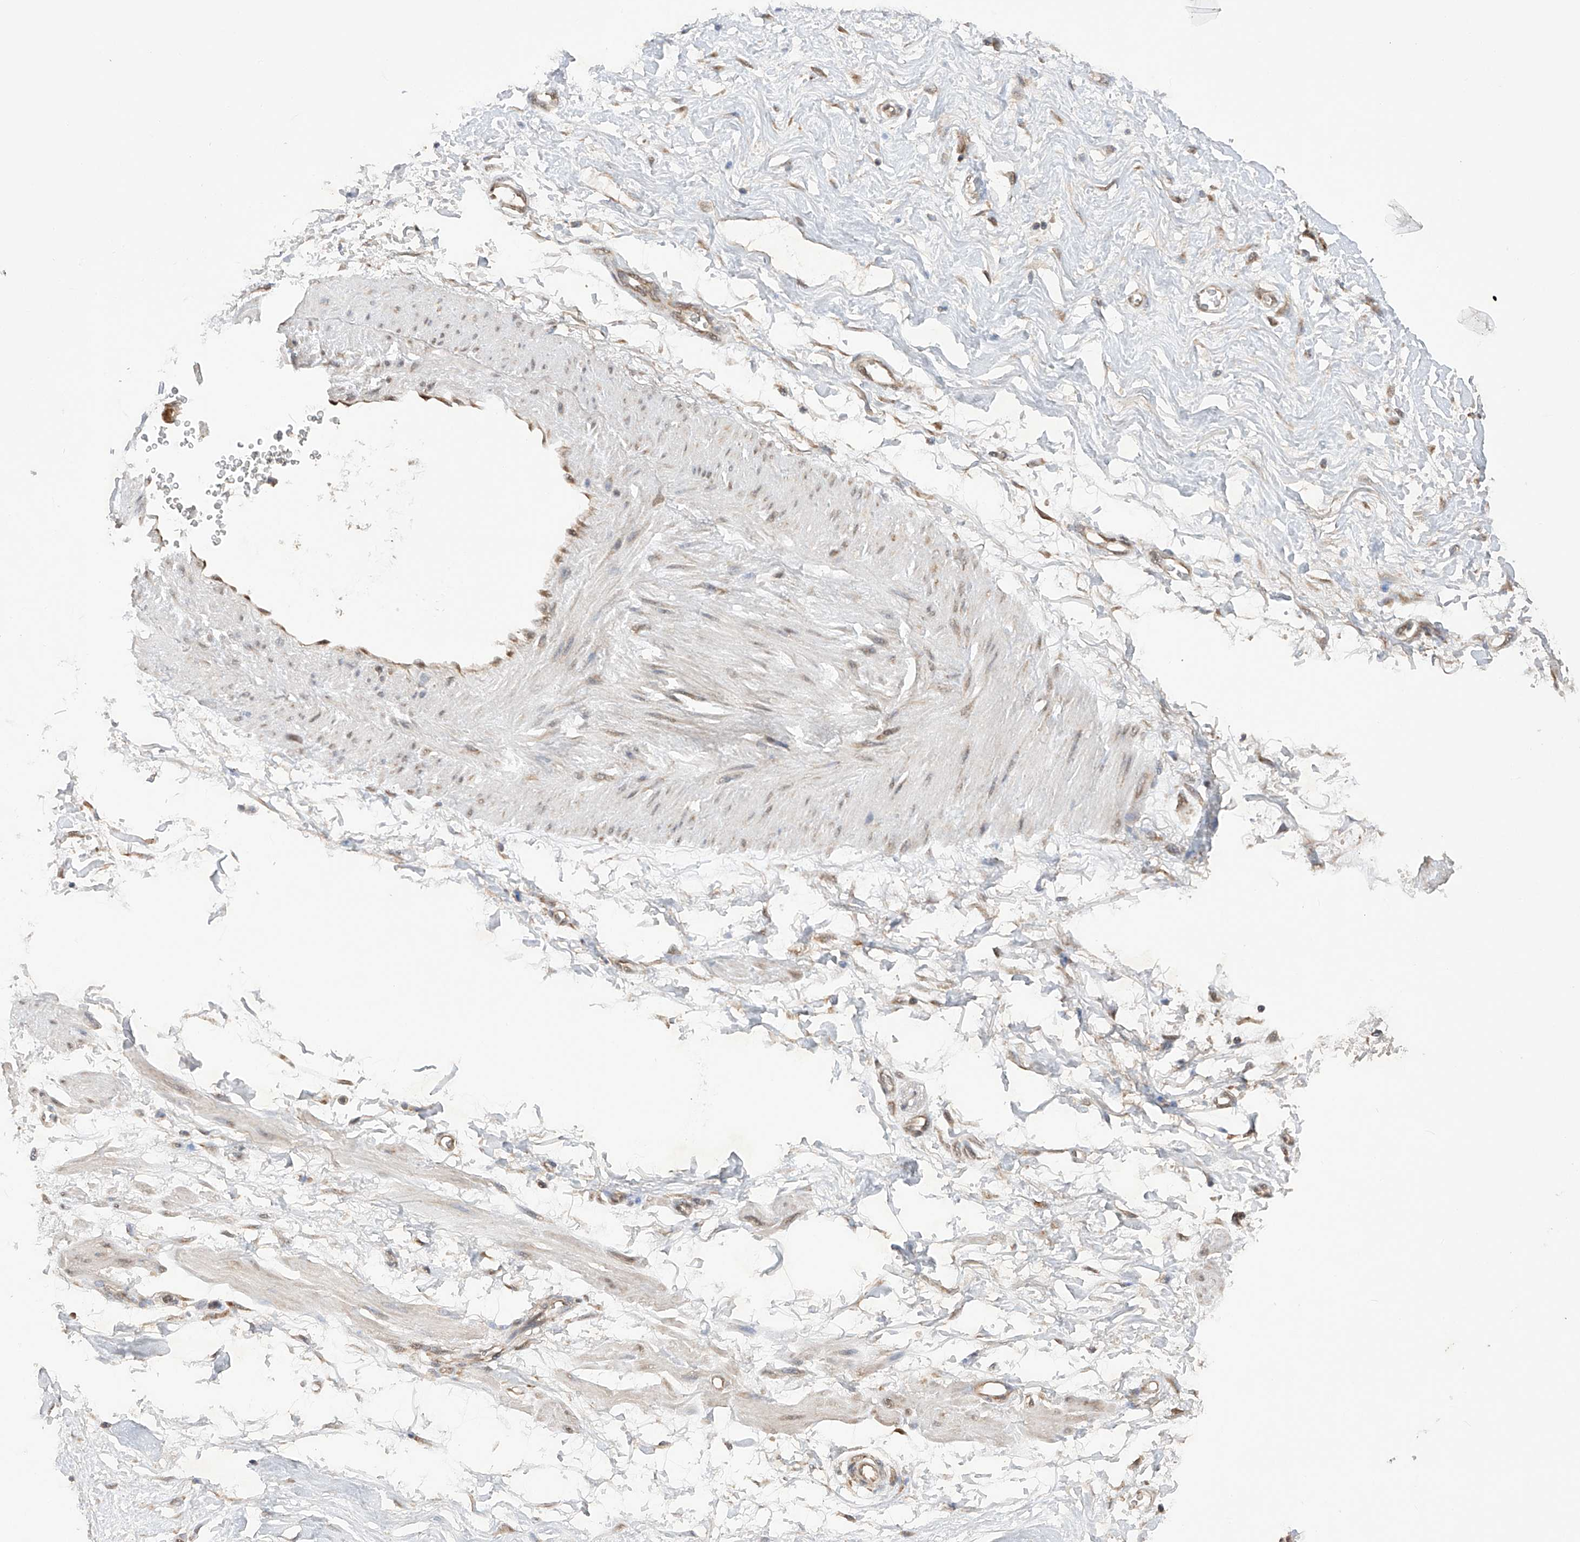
{"staining": {"intensity": "moderate", "quantity": "25%-75%", "location": "cytoplasmic/membranous,nuclear"}, "tissue": "soft tissue", "cell_type": "Chondrocytes", "image_type": "normal", "snomed": [{"axis": "morphology", "description": "Normal tissue, NOS"}, {"axis": "morphology", "description": "Adenocarcinoma, NOS"}, {"axis": "topography", "description": "Pancreas"}, {"axis": "topography", "description": "Peripheral nerve tissue"}], "caption": "IHC staining of unremarkable soft tissue, which demonstrates medium levels of moderate cytoplasmic/membranous,nuclear positivity in about 25%-75% of chondrocytes indicating moderate cytoplasmic/membranous,nuclear protein staining. The staining was performed using DAB (3,3'-diaminobenzidine) (brown) for protein detection and nuclei were counterstained in hematoxylin (blue).", "gene": "SDHAF4", "patient": {"sex": "male", "age": 59}}